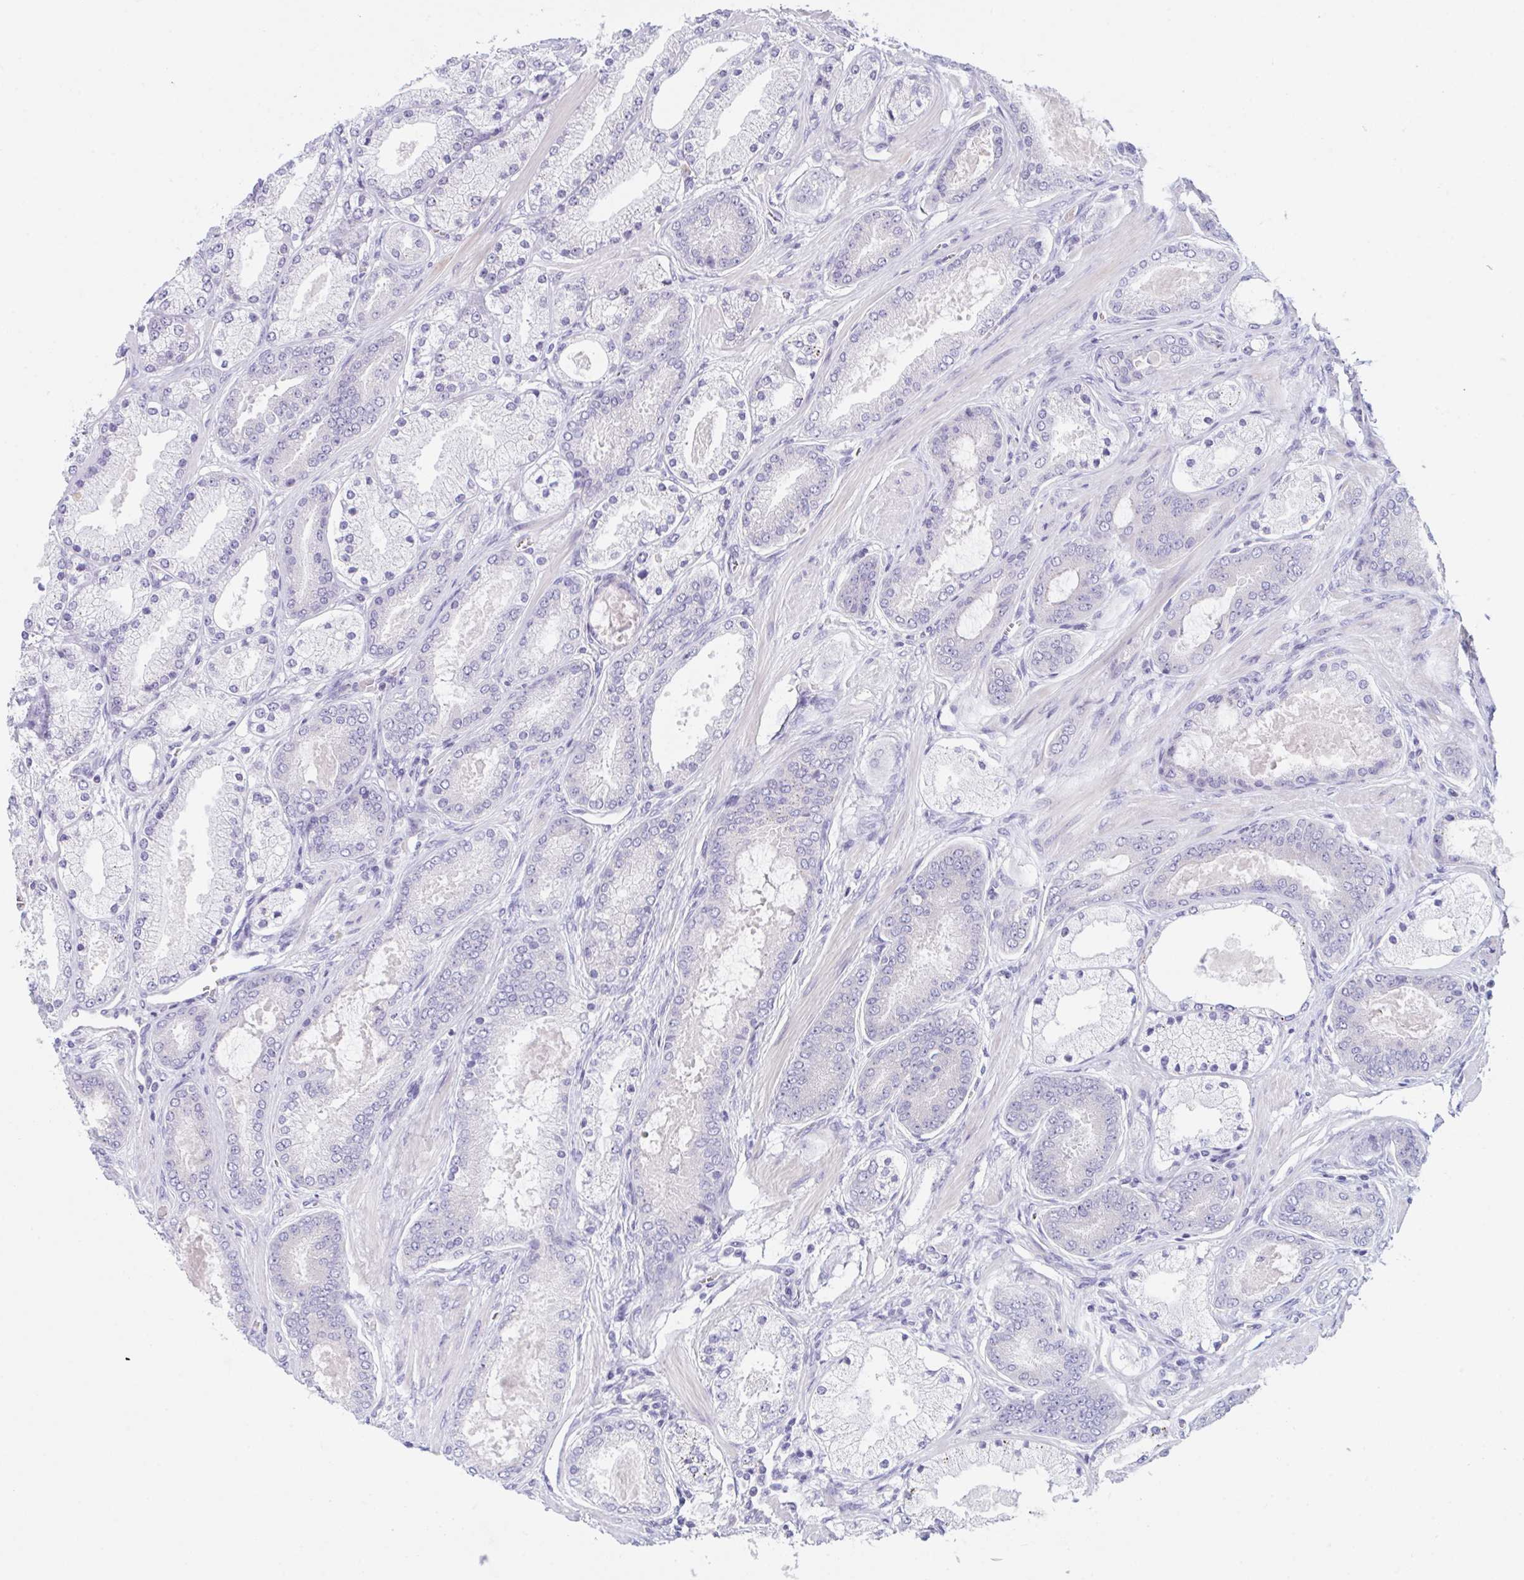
{"staining": {"intensity": "negative", "quantity": "none", "location": "none"}, "tissue": "prostate cancer", "cell_type": "Tumor cells", "image_type": "cancer", "snomed": [{"axis": "morphology", "description": "Adenocarcinoma, High grade"}, {"axis": "topography", "description": "Prostate"}], "caption": "Tumor cells are negative for brown protein staining in prostate cancer (high-grade adenocarcinoma).", "gene": "NAA30", "patient": {"sex": "male", "age": 63}}